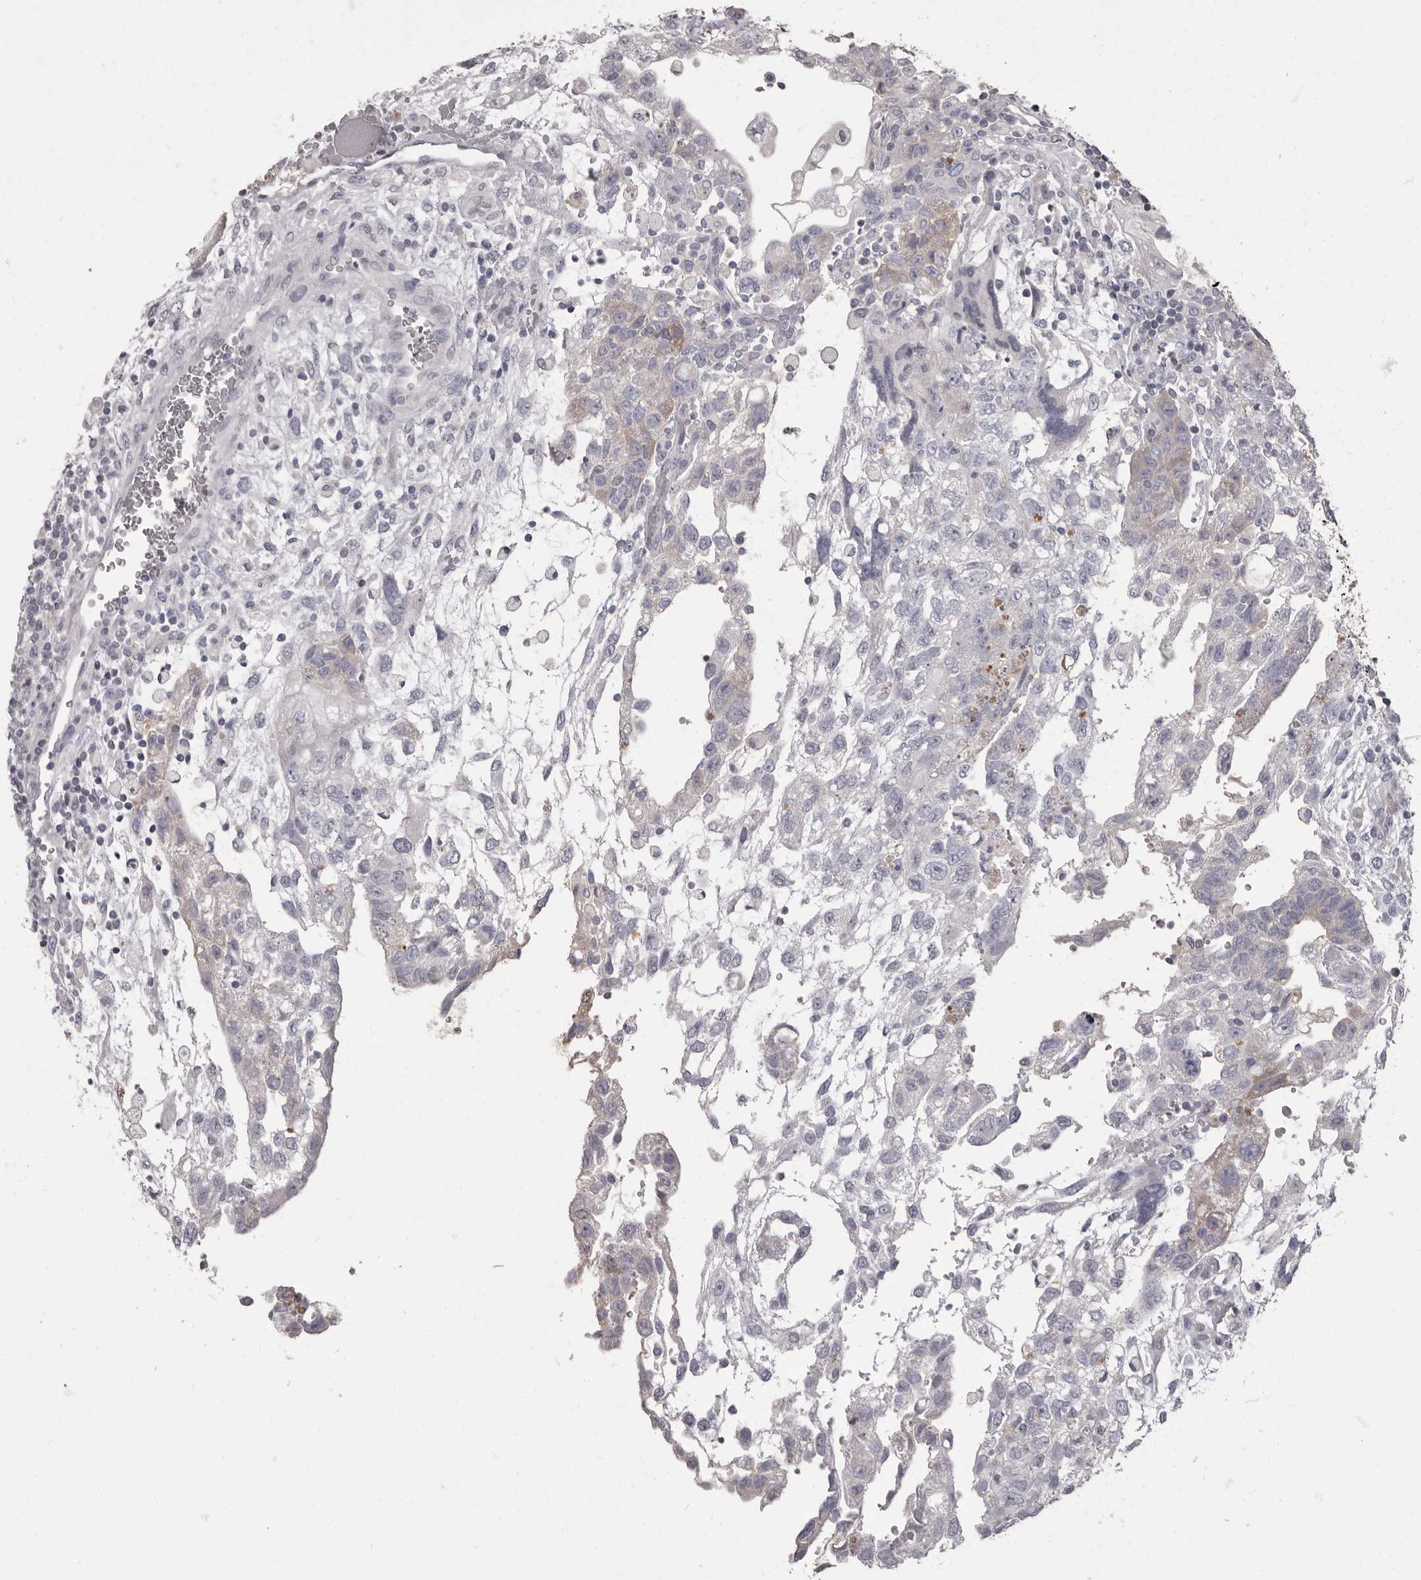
{"staining": {"intensity": "negative", "quantity": "none", "location": "none"}, "tissue": "testis cancer", "cell_type": "Tumor cells", "image_type": "cancer", "snomed": [{"axis": "morphology", "description": "Carcinoma, Embryonal, NOS"}, {"axis": "topography", "description": "Testis"}], "caption": "IHC micrograph of neoplastic tissue: testis cancer stained with DAB demonstrates no significant protein expression in tumor cells.", "gene": "APEH", "patient": {"sex": "male", "age": 36}}